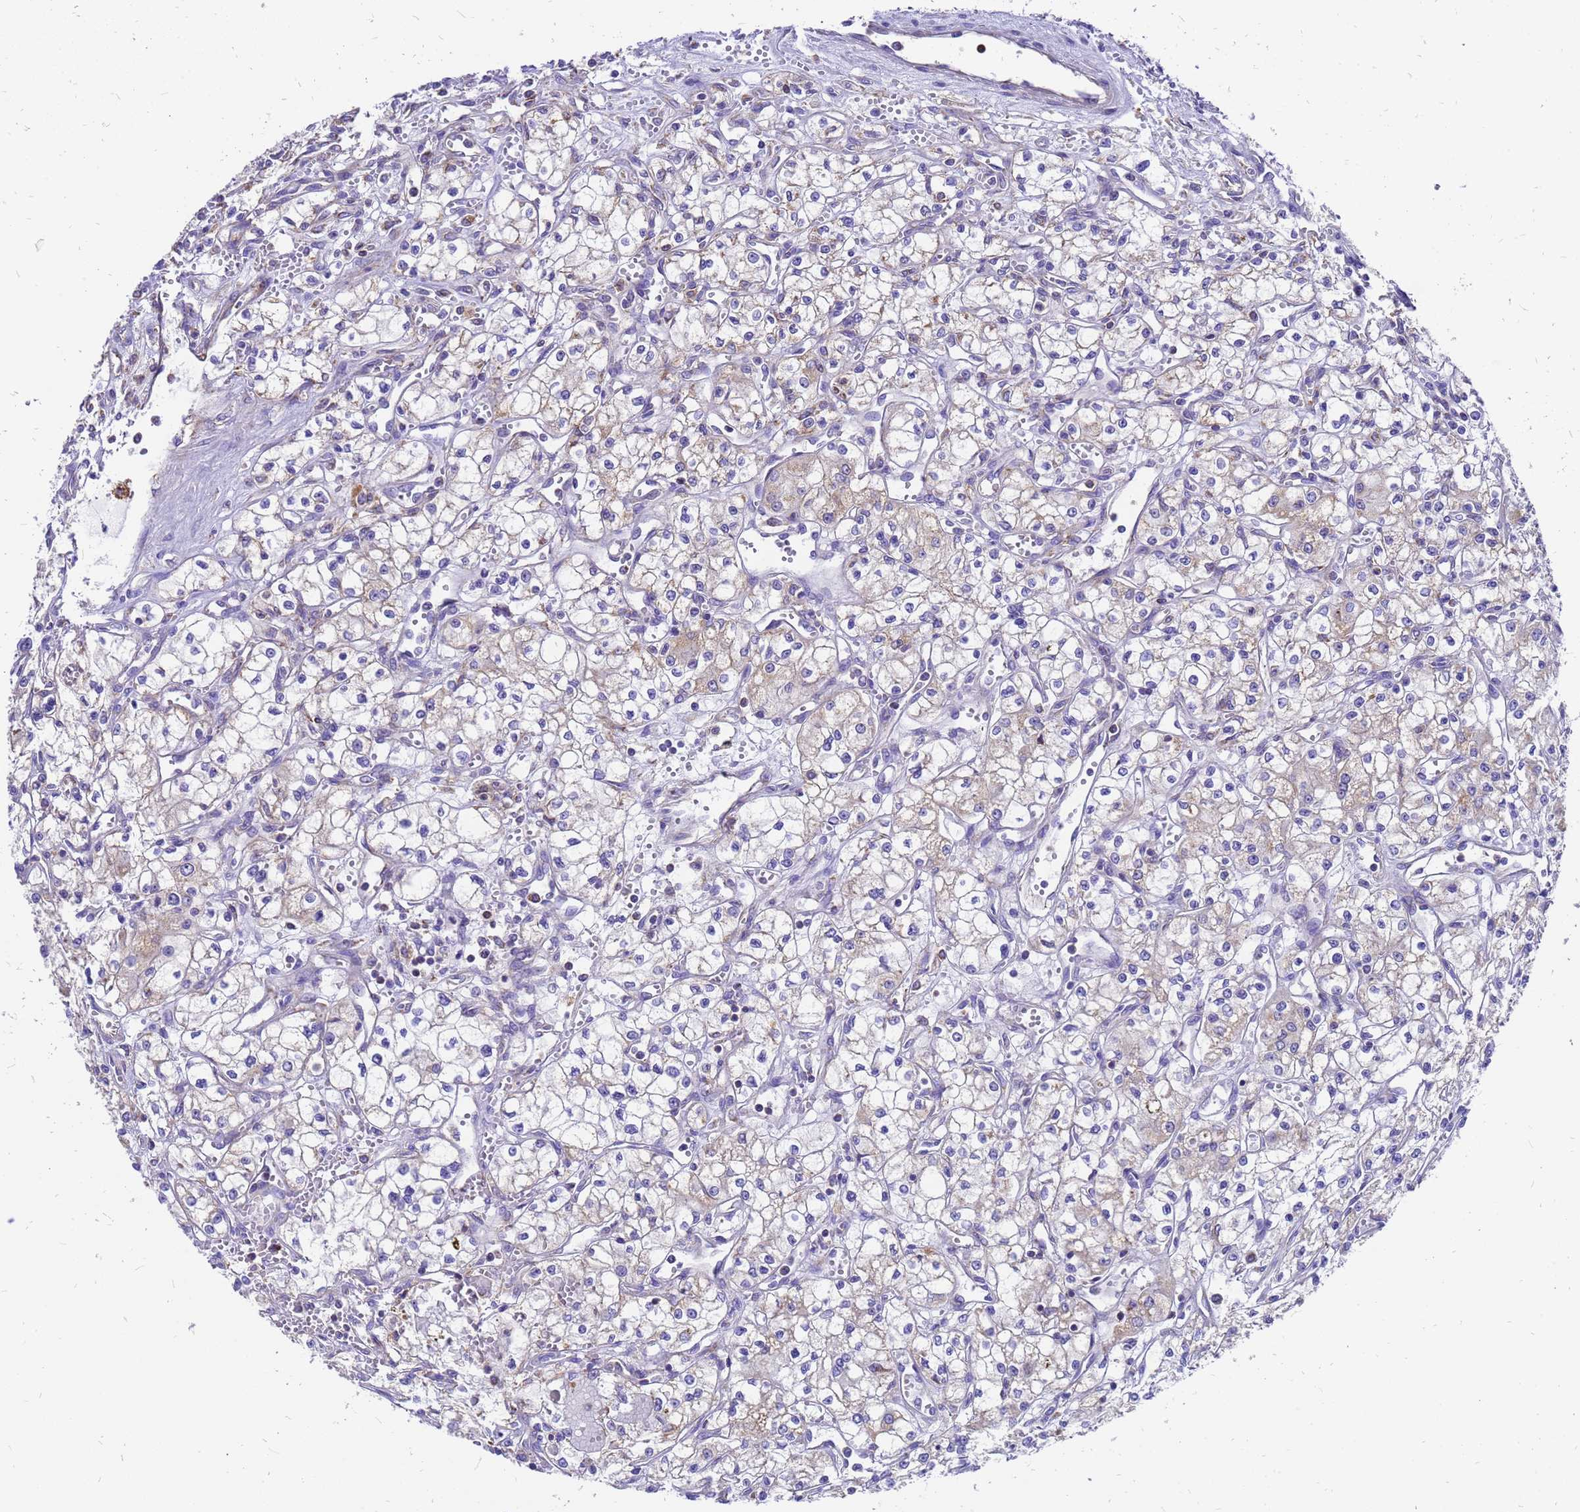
{"staining": {"intensity": "weak", "quantity": "25%-75%", "location": "cytoplasmic/membranous"}, "tissue": "renal cancer", "cell_type": "Tumor cells", "image_type": "cancer", "snomed": [{"axis": "morphology", "description": "Adenocarcinoma, NOS"}, {"axis": "topography", "description": "Kidney"}], "caption": "Immunohistochemistry micrograph of neoplastic tissue: adenocarcinoma (renal) stained using immunohistochemistry reveals low levels of weak protein expression localized specifically in the cytoplasmic/membranous of tumor cells, appearing as a cytoplasmic/membranous brown color.", "gene": "MRPS26", "patient": {"sex": "male", "age": 59}}